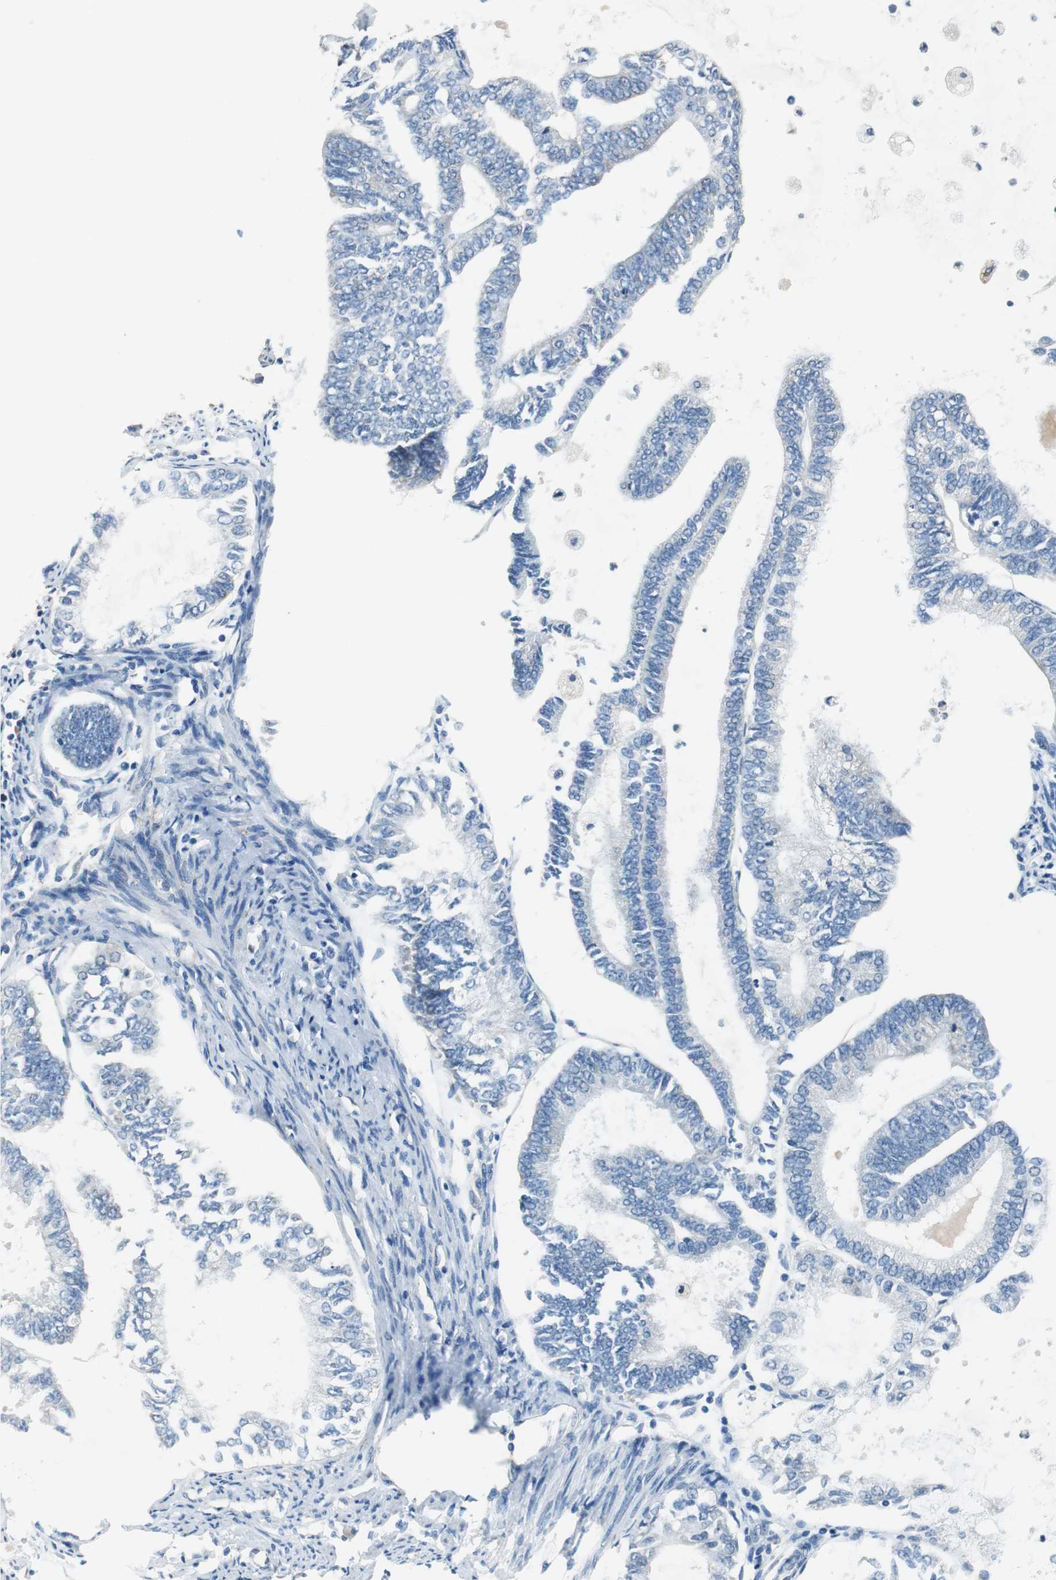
{"staining": {"intensity": "negative", "quantity": "none", "location": "none"}, "tissue": "endometrial cancer", "cell_type": "Tumor cells", "image_type": "cancer", "snomed": [{"axis": "morphology", "description": "Adenocarcinoma, NOS"}, {"axis": "topography", "description": "Endometrium"}], "caption": "Tumor cells are negative for protein expression in human endometrial cancer (adenocarcinoma). (Immunohistochemistry (ihc), brightfield microscopy, high magnification).", "gene": "ALDH4A1", "patient": {"sex": "female", "age": 86}}